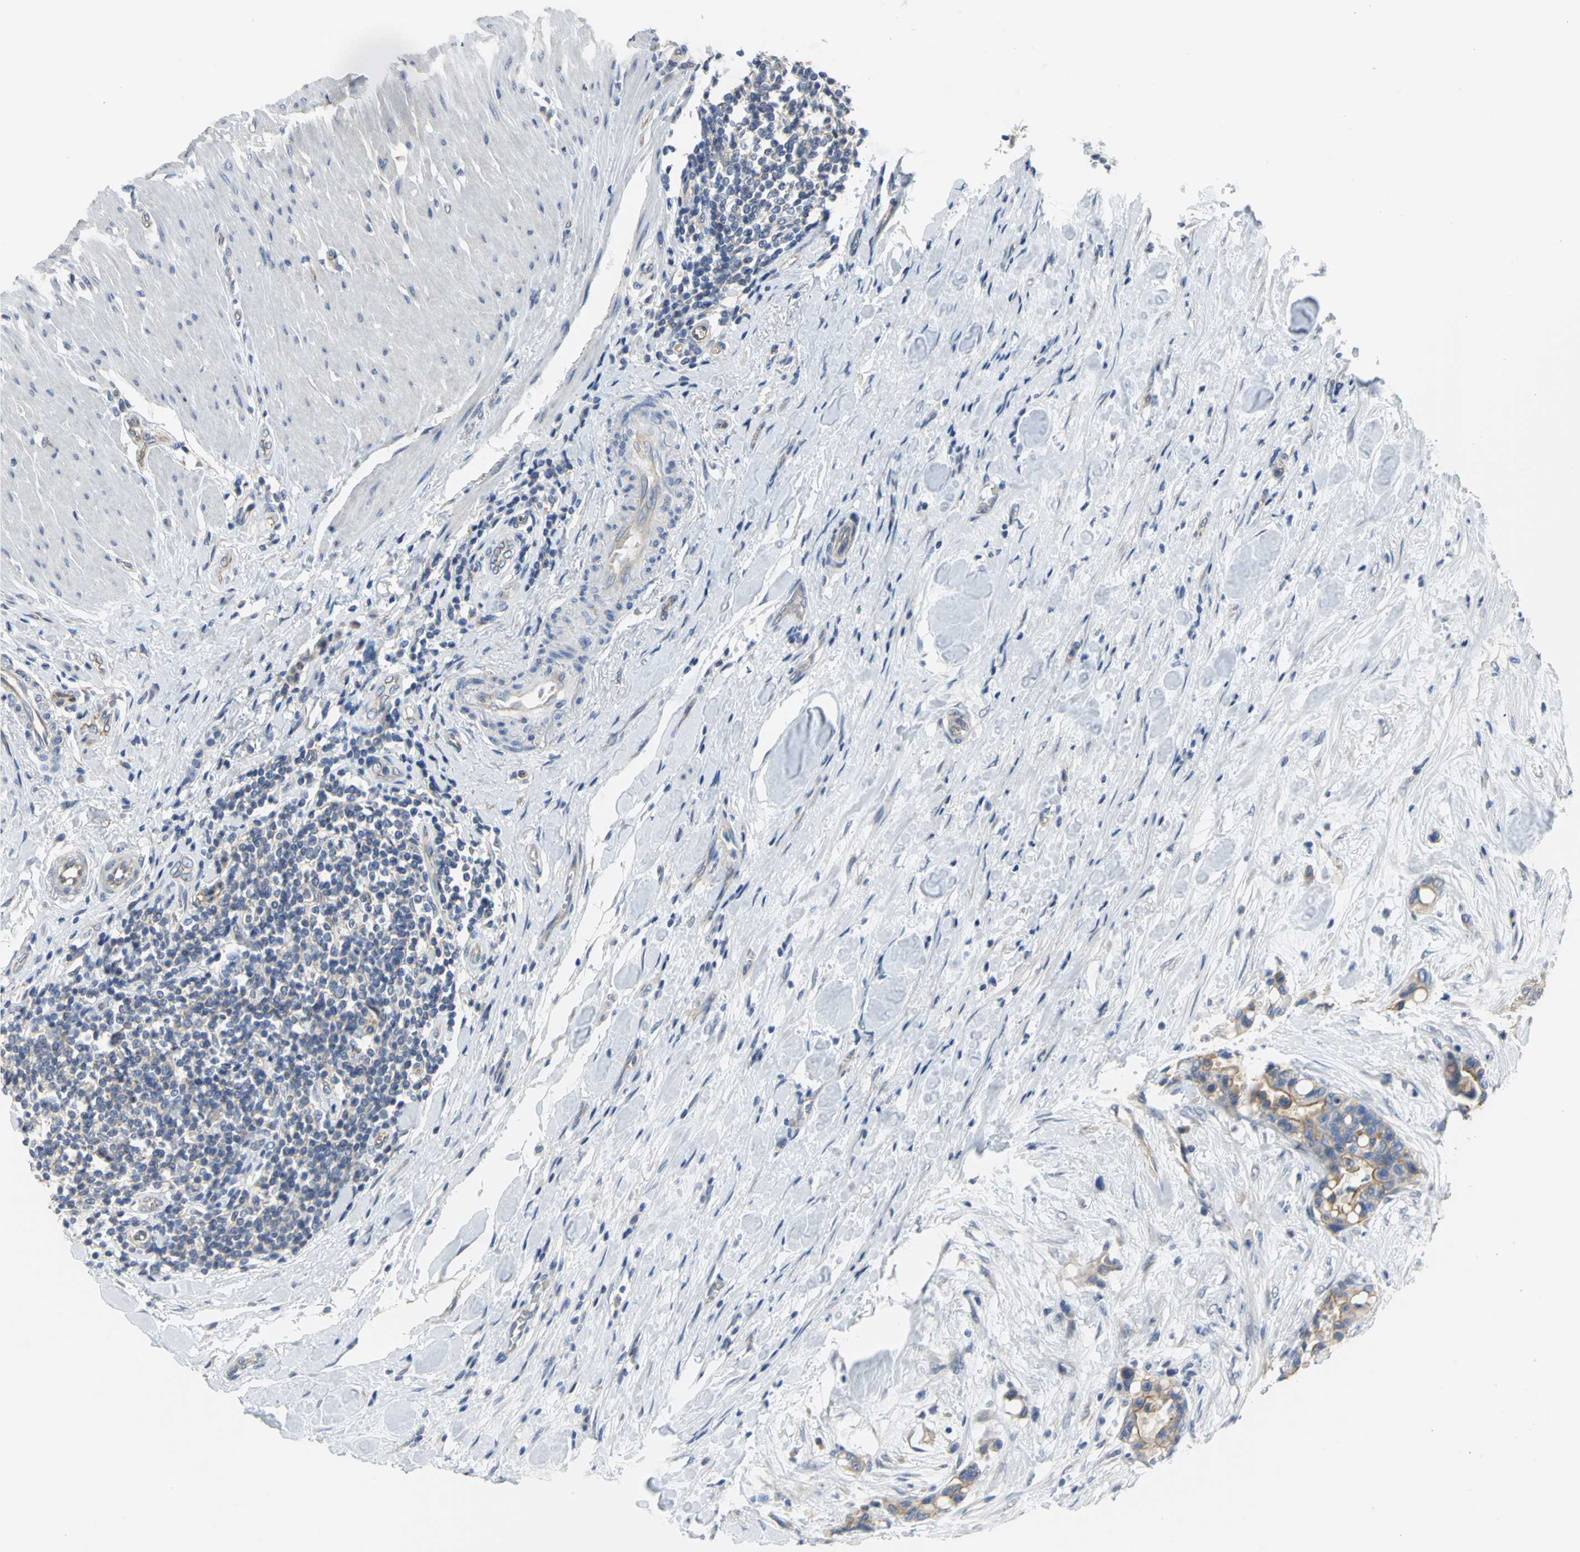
{"staining": {"intensity": "weak", "quantity": ">75%", "location": "cytoplasmic/membranous"}, "tissue": "colorectal cancer", "cell_type": "Tumor cells", "image_type": "cancer", "snomed": [{"axis": "morphology", "description": "Adenocarcinoma, NOS"}, {"axis": "topography", "description": "Colon"}], "caption": "An image showing weak cytoplasmic/membranous expression in about >75% of tumor cells in adenocarcinoma (colorectal), as visualized by brown immunohistochemical staining.", "gene": "HTR1F", "patient": {"sex": "male", "age": 82}}